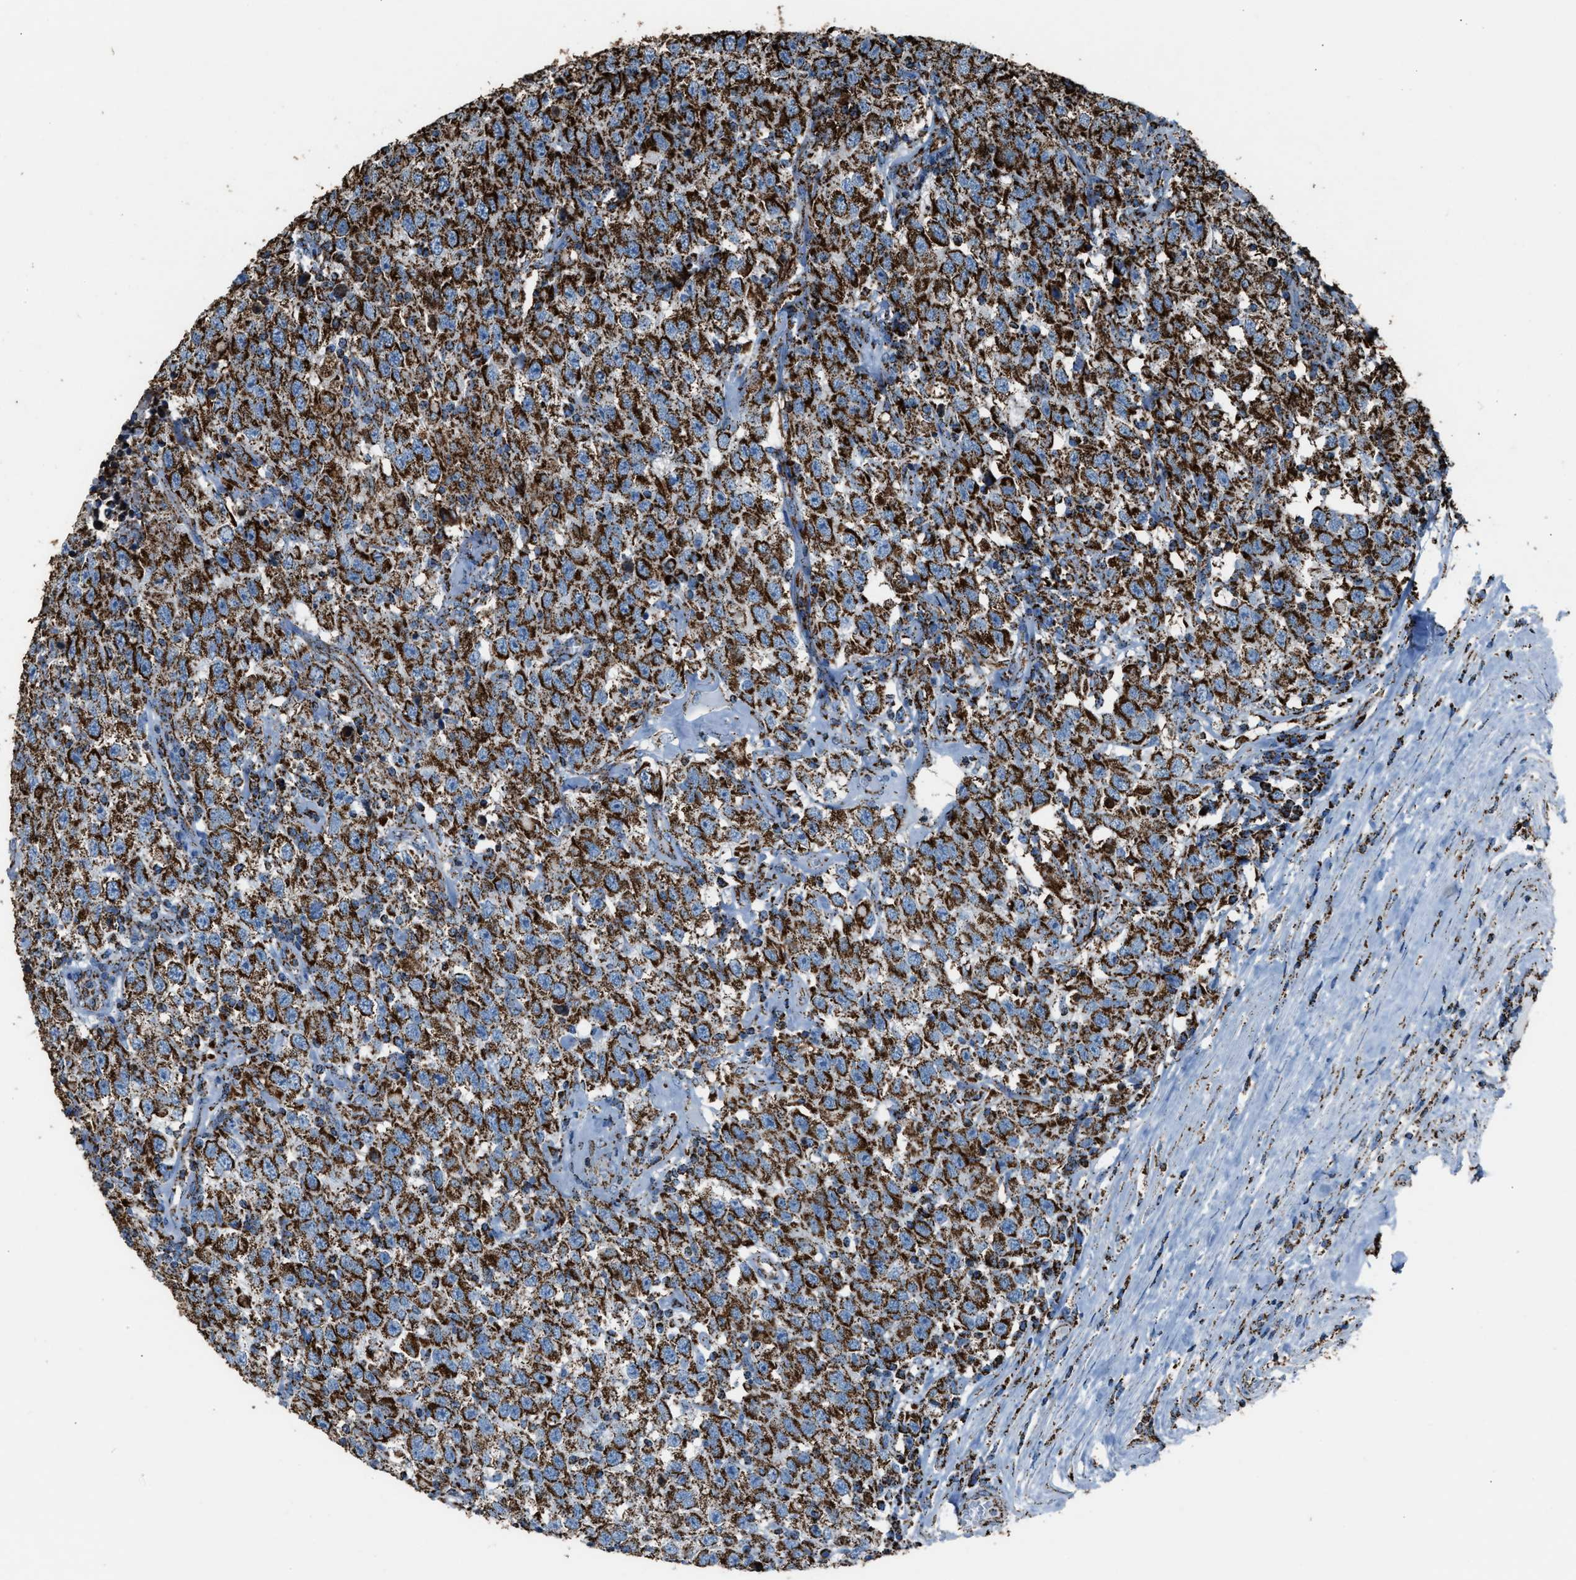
{"staining": {"intensity": "strong", "quantity": ">75%", "location": "cytoplasmic/membranous"}, "tissue": "testis cancer", "cell_type": "Tumor cells", "image_type": "cancer", "snomed": [{"axis": "morphology", "description": "Seminoma, NOS"}, {"axis": "topography", "description": "Testis"}], "caption": "Immunohistochemistry (IHC) of testis cancer (seminoma) displays high levels of strong cytoplasmic/membranous positivity in about >75% of tumor cells.", "gene": "MDH2", "patient": {"sex": "male", "age": 41}}